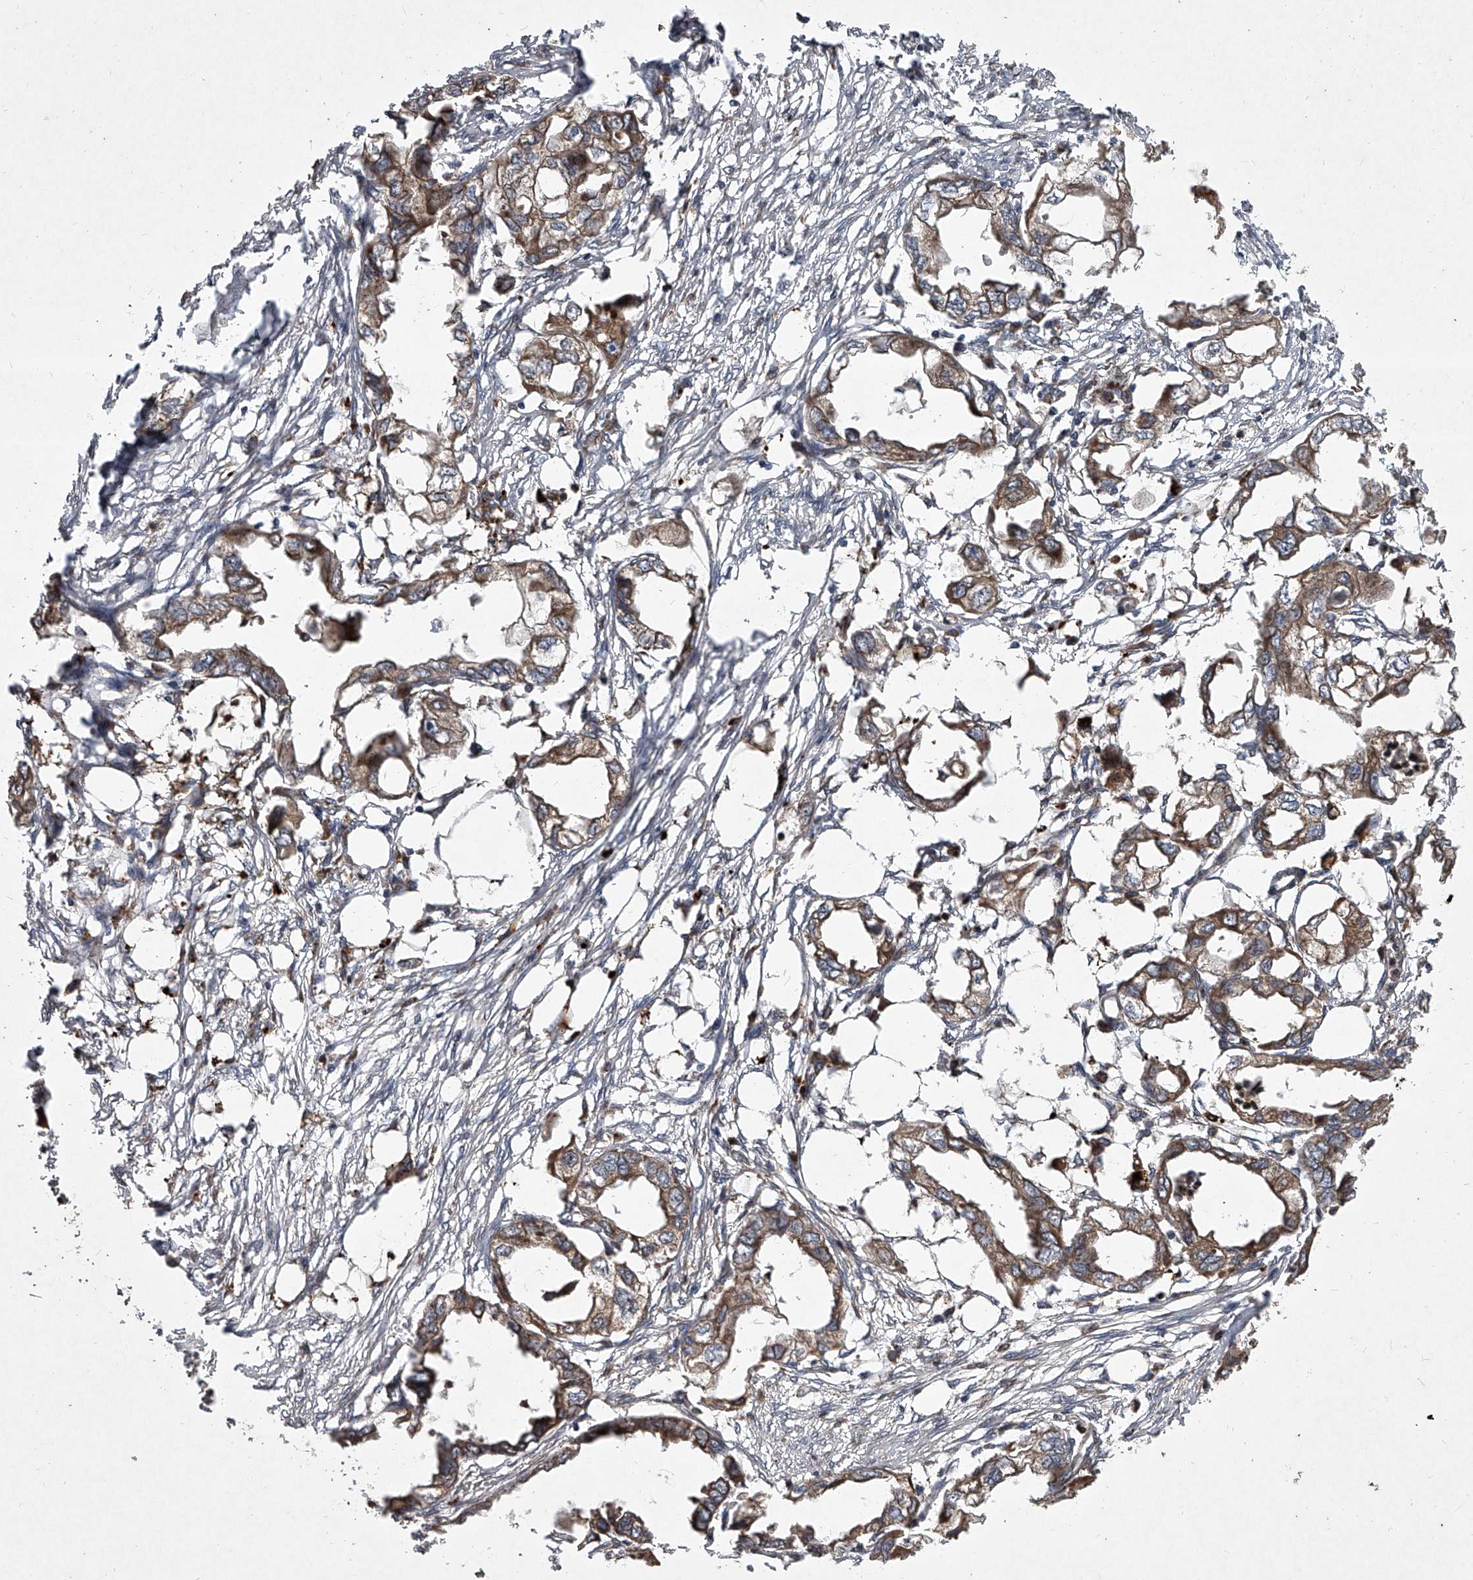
{"staining": {"intensity": "moderate", "quantity": ">75%", "location": "cytoplasmic/membranous"}, "tissue": "endometrial cancer", "cell_type": "Tumor cells", "image_type": "cancer", "snomed": [{"axis": "morphology", "description": "Adenocarcinoma, NOS"}, {"axis": "morphology", "description": "Adenocarcinoma, metastatic, NOS"}, {"axis": "topography", "description": "Adipose tissue"}, {"axis": "topography", "description": "Endometrium"}], "caption": "Tumor cells display medium levels of moderate cytoplasmic/membranous expression in approximately >75% of cells in metastatic adenocarcinoma (endometrial). The staining was performed using DAB (3,3'-diaminobenzidine), with brown indicating positive protein expression. Nuclei are stained blue with hematoxylin.", "gene": "EVA1C", "patient": {"sex": "female", "age": 67}}